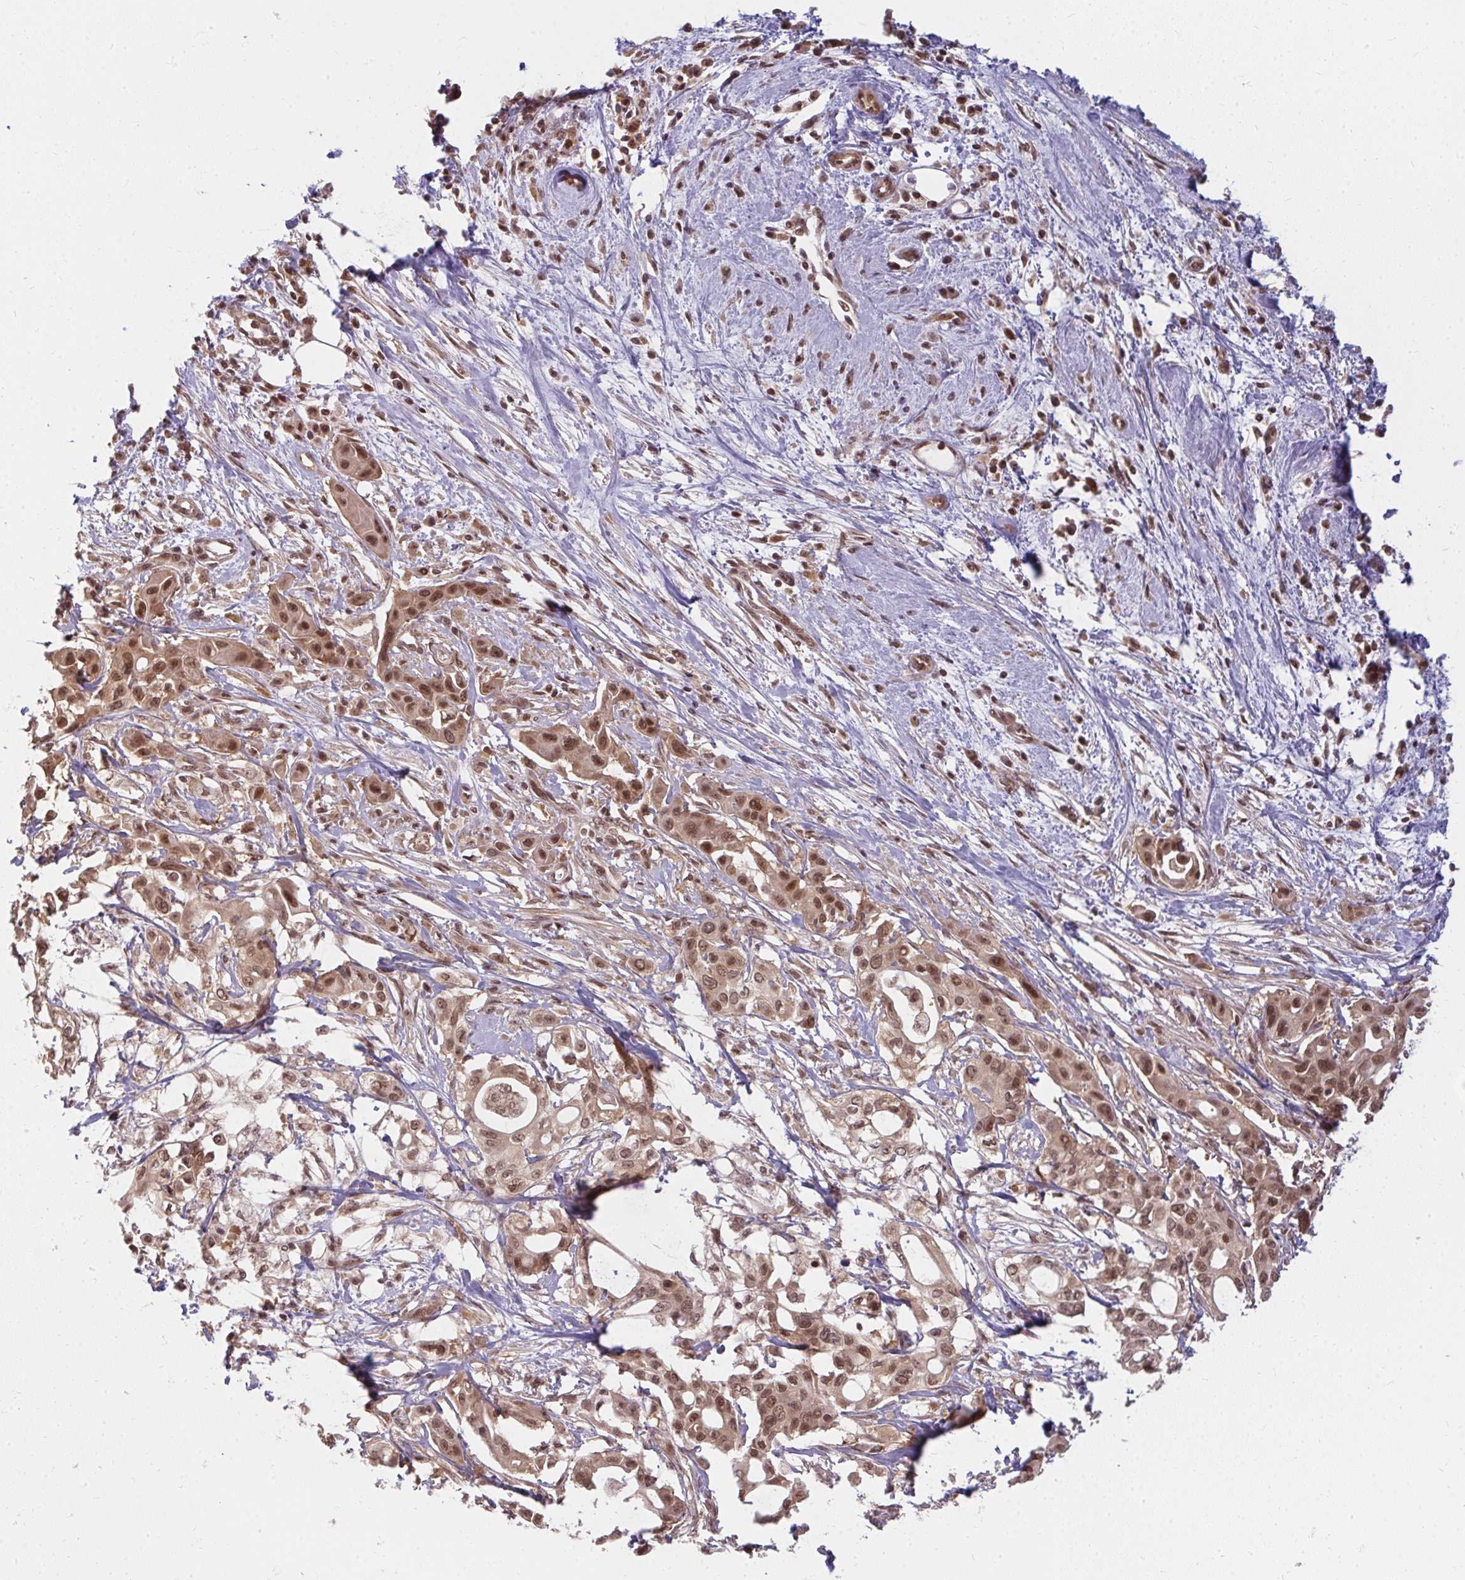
{"staining": {"intensity": "moderate", "quantity": ">75%", "location": "nuclear"}, "tissue": "pancreatic cancer", "cell_type": "Tumor cells", "image_type": "cancer", "snomed": [{"axis": "morphology", "description": "Adenocarcinoma, NOS"}, {"axis": "topography", "description": "Pancreas"}], "caption": "A brown stain shows moderate nuclear positivity of a protein in human pancreatic cancer tumor cells.", "gene": "GTF3C6", "patient": {"sex": "female", "age": 68}}